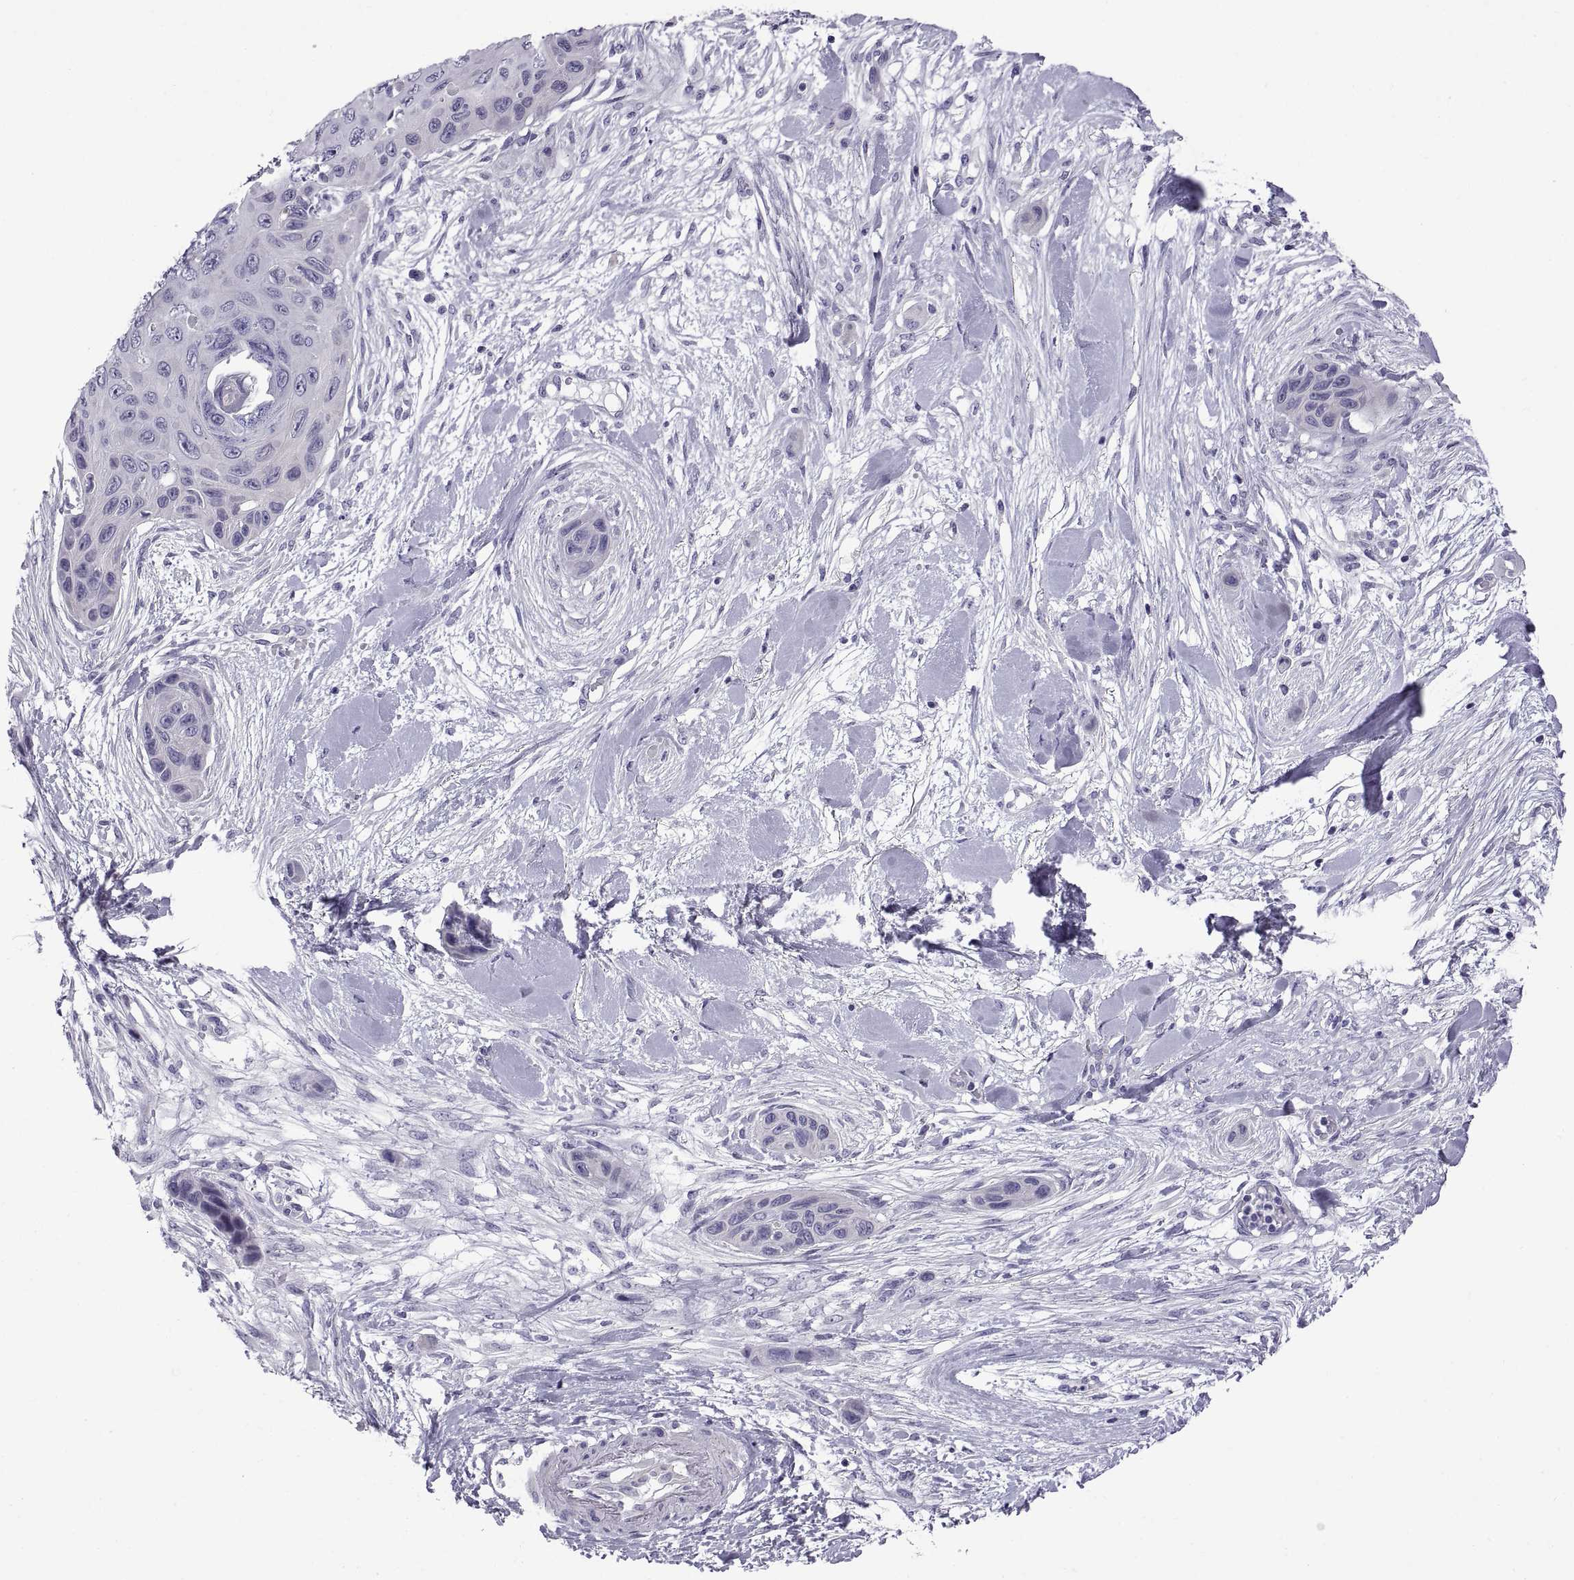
{"staining": {"intensity": "negative", "quantity": "none", "location": "none"}, "tissue": "skin cancer", "cell_type": "Tumor cells", "image_type": "cancer", "snomed": [{"axis": "morphology", "description": "Squamous cell carcinoma, NOS"}, {"axis": "topography", "description": "Skin"}], "caption": "Squamous cell carcinoma (skin) stained for a protein using IHC demonstrates no expression tumor cells.", "gene": "SPDYE1", "patient": {"sex": "male", "age": 82}}